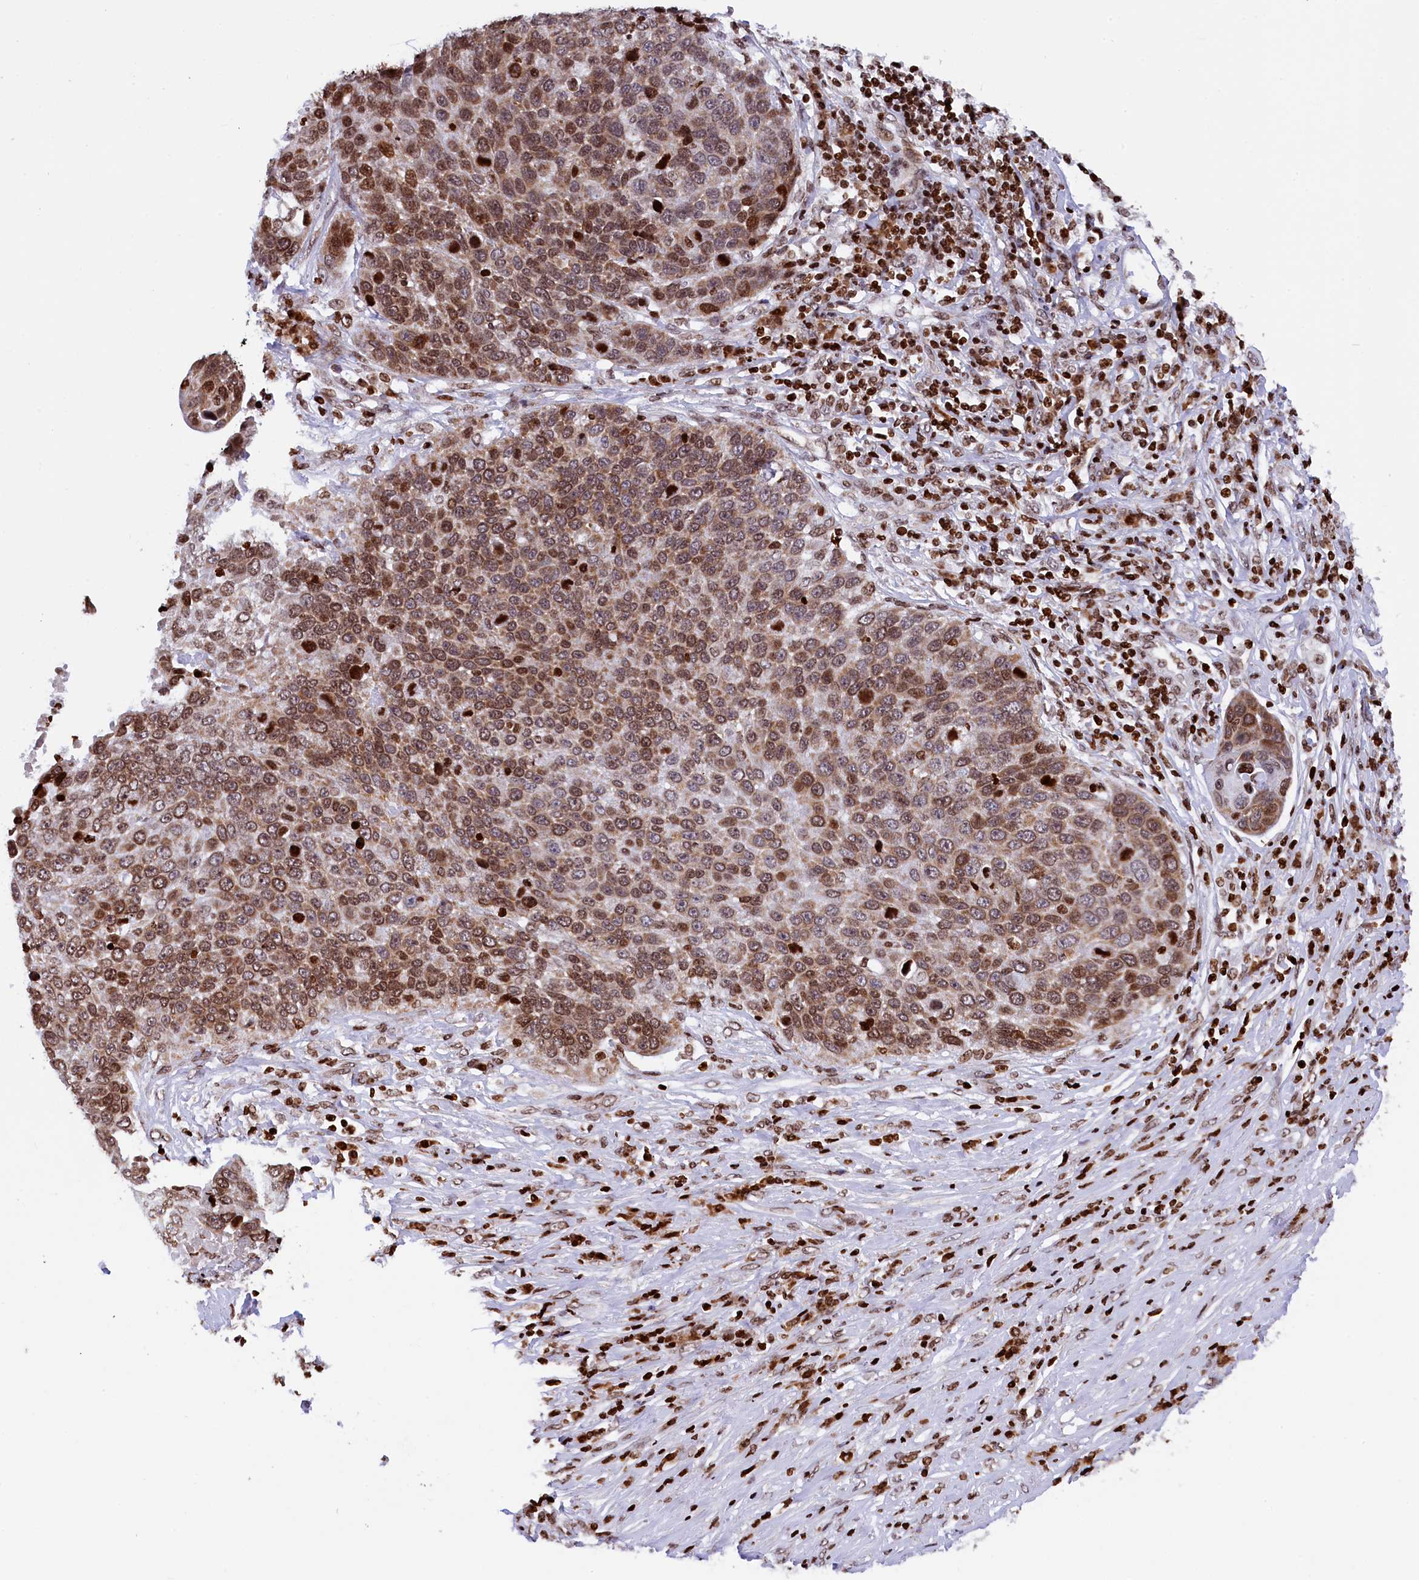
{"staining": {"intensity": "moderate", "quantity": ">75%", "location": "cytoplasmic/membranous"}, "tissue": "lung cancer", "cell_type": "Tumor cells", "image_type": "cancer", "snomed": [{"axis": "morphology", "description": "Squamous cell carcinoma, NOS"}, {"axis": "topography", "description": "Lung"}], "caption": "This micrograph displays immunohistochemistry (IHC) staining of squamous cell carcinoma (lung), with medium moderate cytoplasmic/membranous staining in about >75% of tumor cells.", "gene": "TIMM29", "patient": {"sex": "male", "age": 66}}